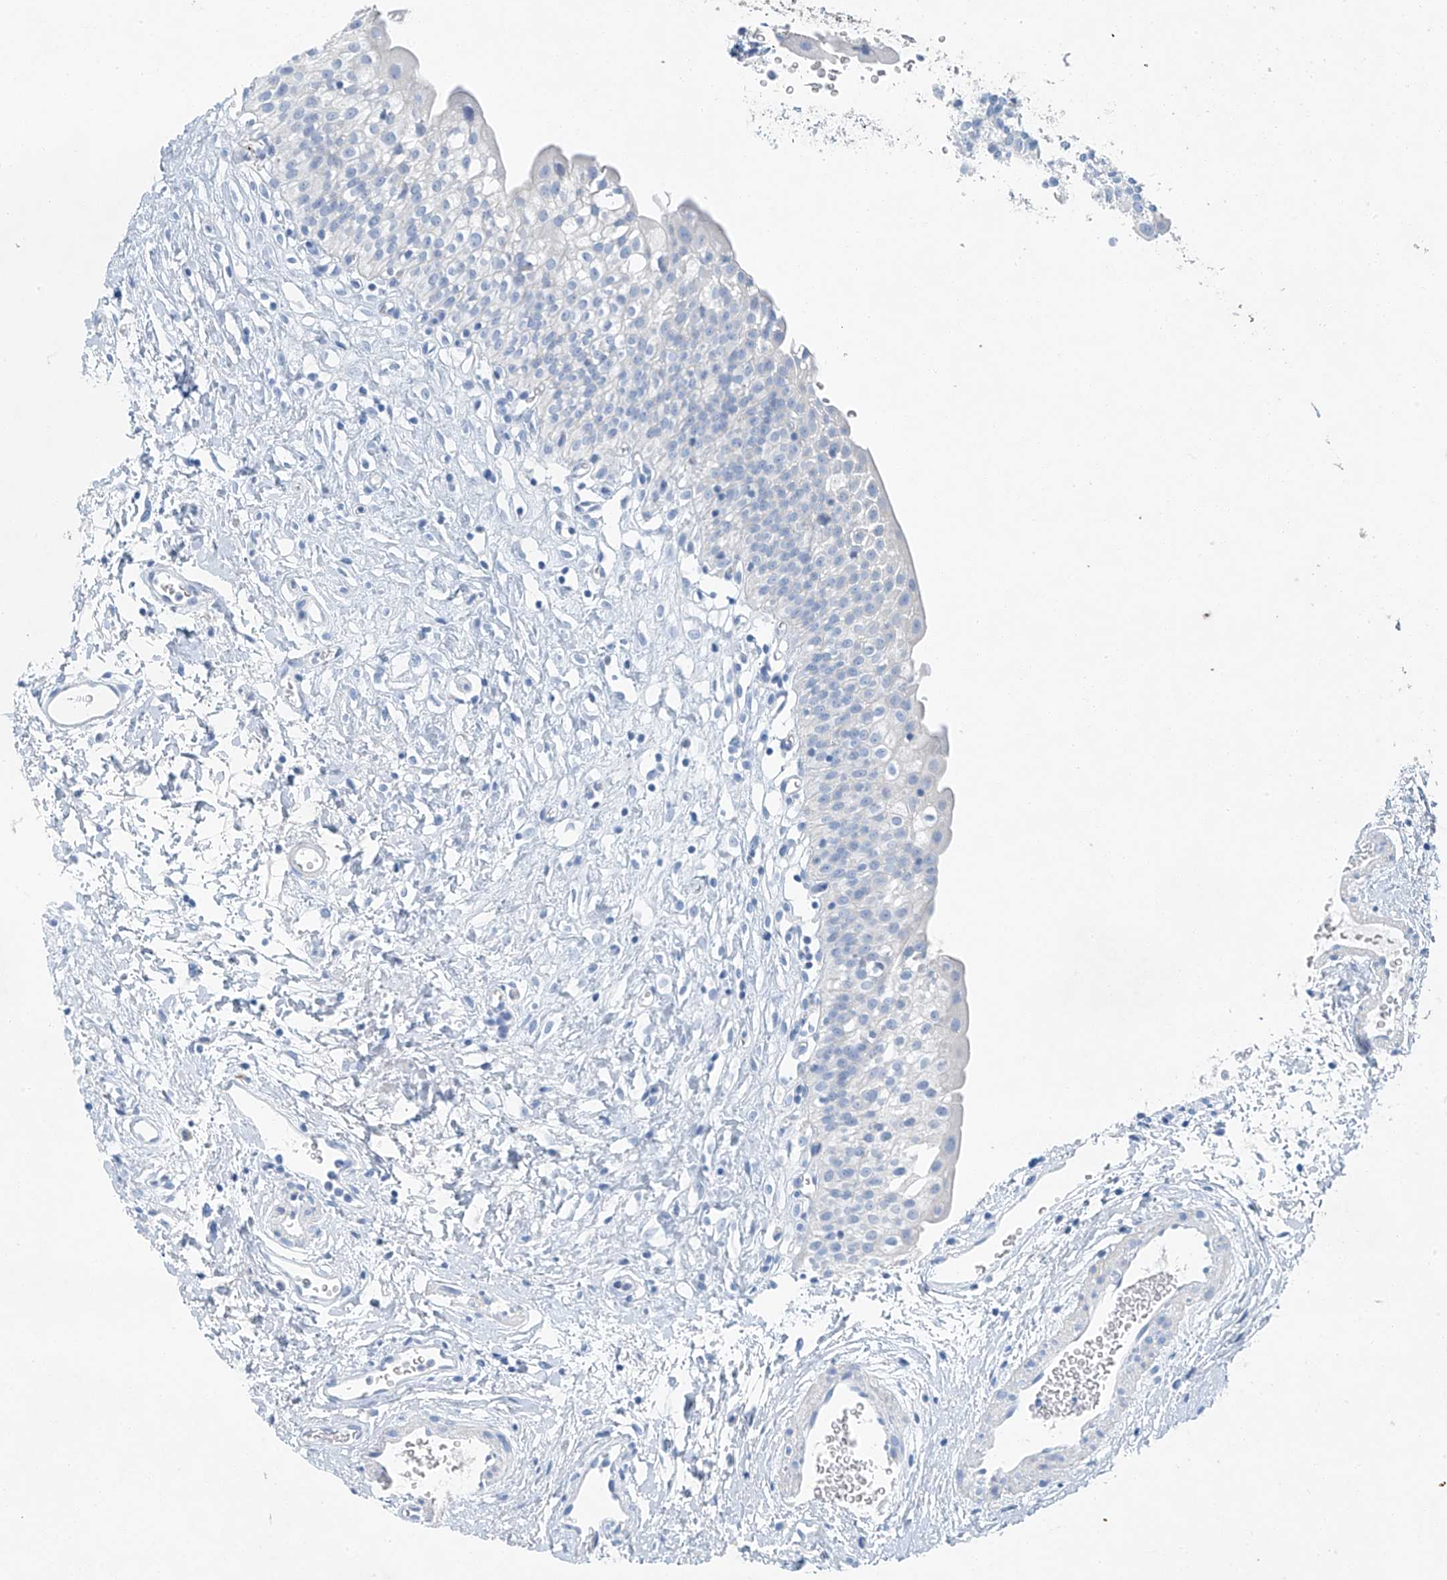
{"staining": {"intensity": "negative", "quantity": "none", "location": "none"}, "tissue": "urinary bladder", "cell_type": "Urothelial cells", "image_type": "normal", "snomed": [{"axis": "morphology", "description": "Normal tissue, NOS"}, {"axis": "topography", "description": "Urinary bladder"}], "caption": "Immunohistochemistry (IHC) of unremarkable urinary bladder shows no positivity in urothelial cells. The staining is performed using DAB (3,3'-diaminobenzidine) brown chromogen with nuclei counter-stained in using hematoxylin.", "gene": "C1orf87", "patient": {"sex": "male", "age": 51}}